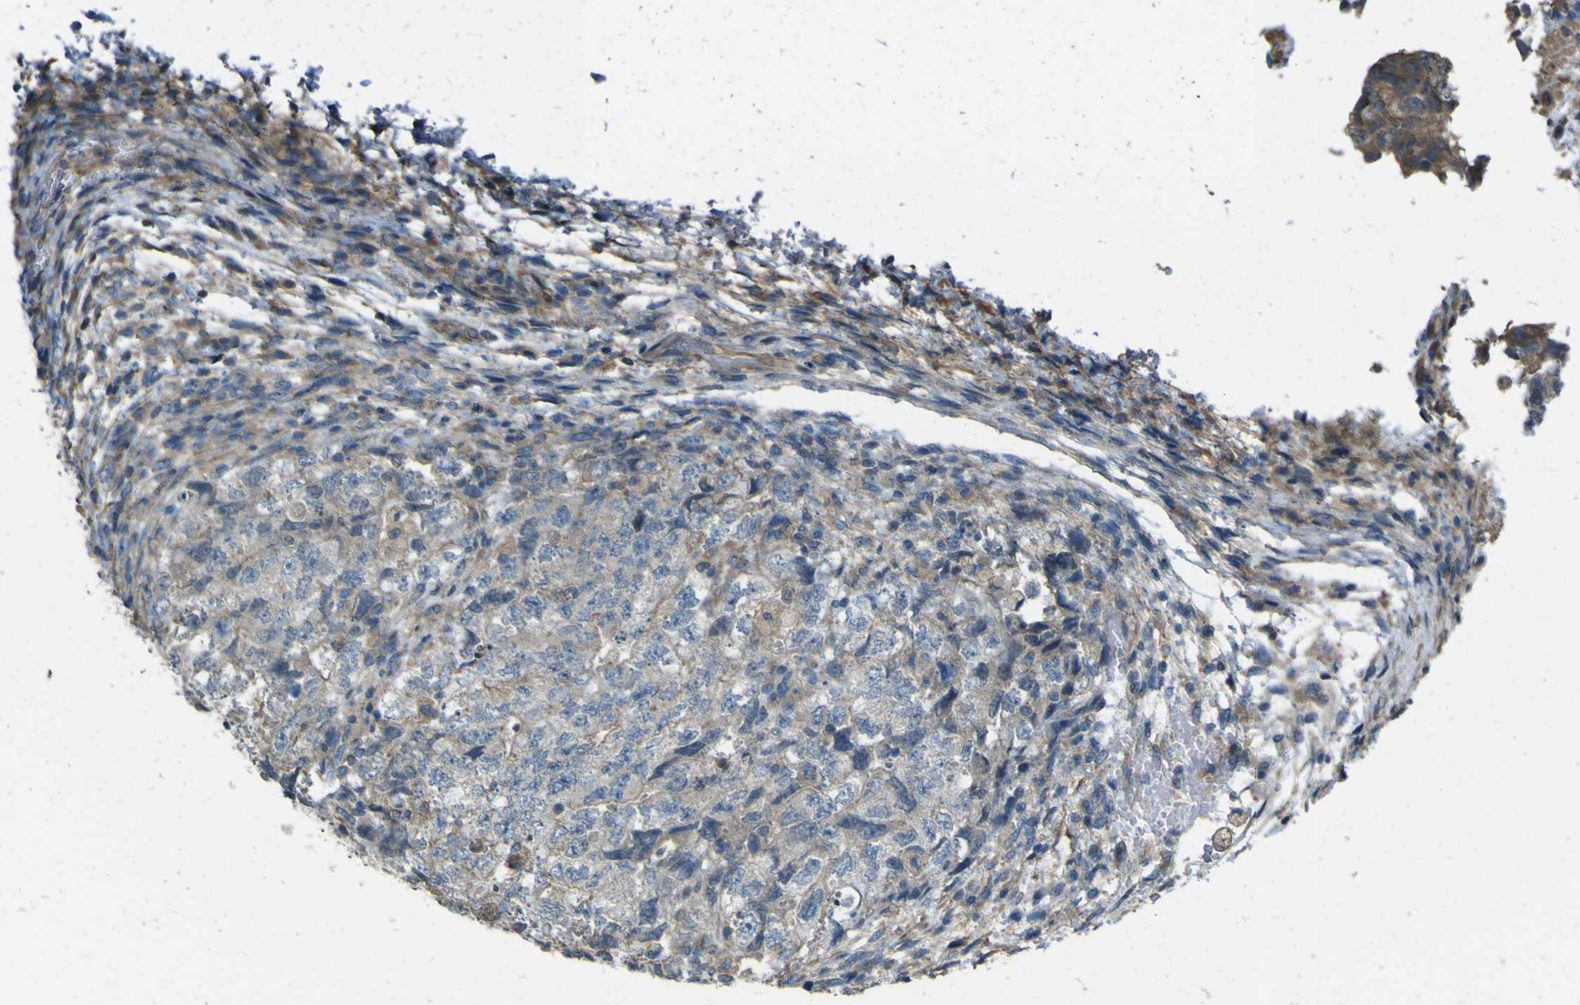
{"staining": {"intensity": "weak", "quantity": ">75%", "location": "cytoplasmic/membranous"}, "tissue": "testis cancer", "cell_type": "Tumor cells", "image_type": "cancer", "snomed": [{"axis": "morphology", "description": "Carcinoma, Embryonal, NOS"}, {"axis": "topography", "description": "Testis"}], "caption": "Testis cancer stained with a protein marker reveals weak staining in tumor cells.", "gene": "NAALADL2", "patient": {"sex": "male", "age": 36}}